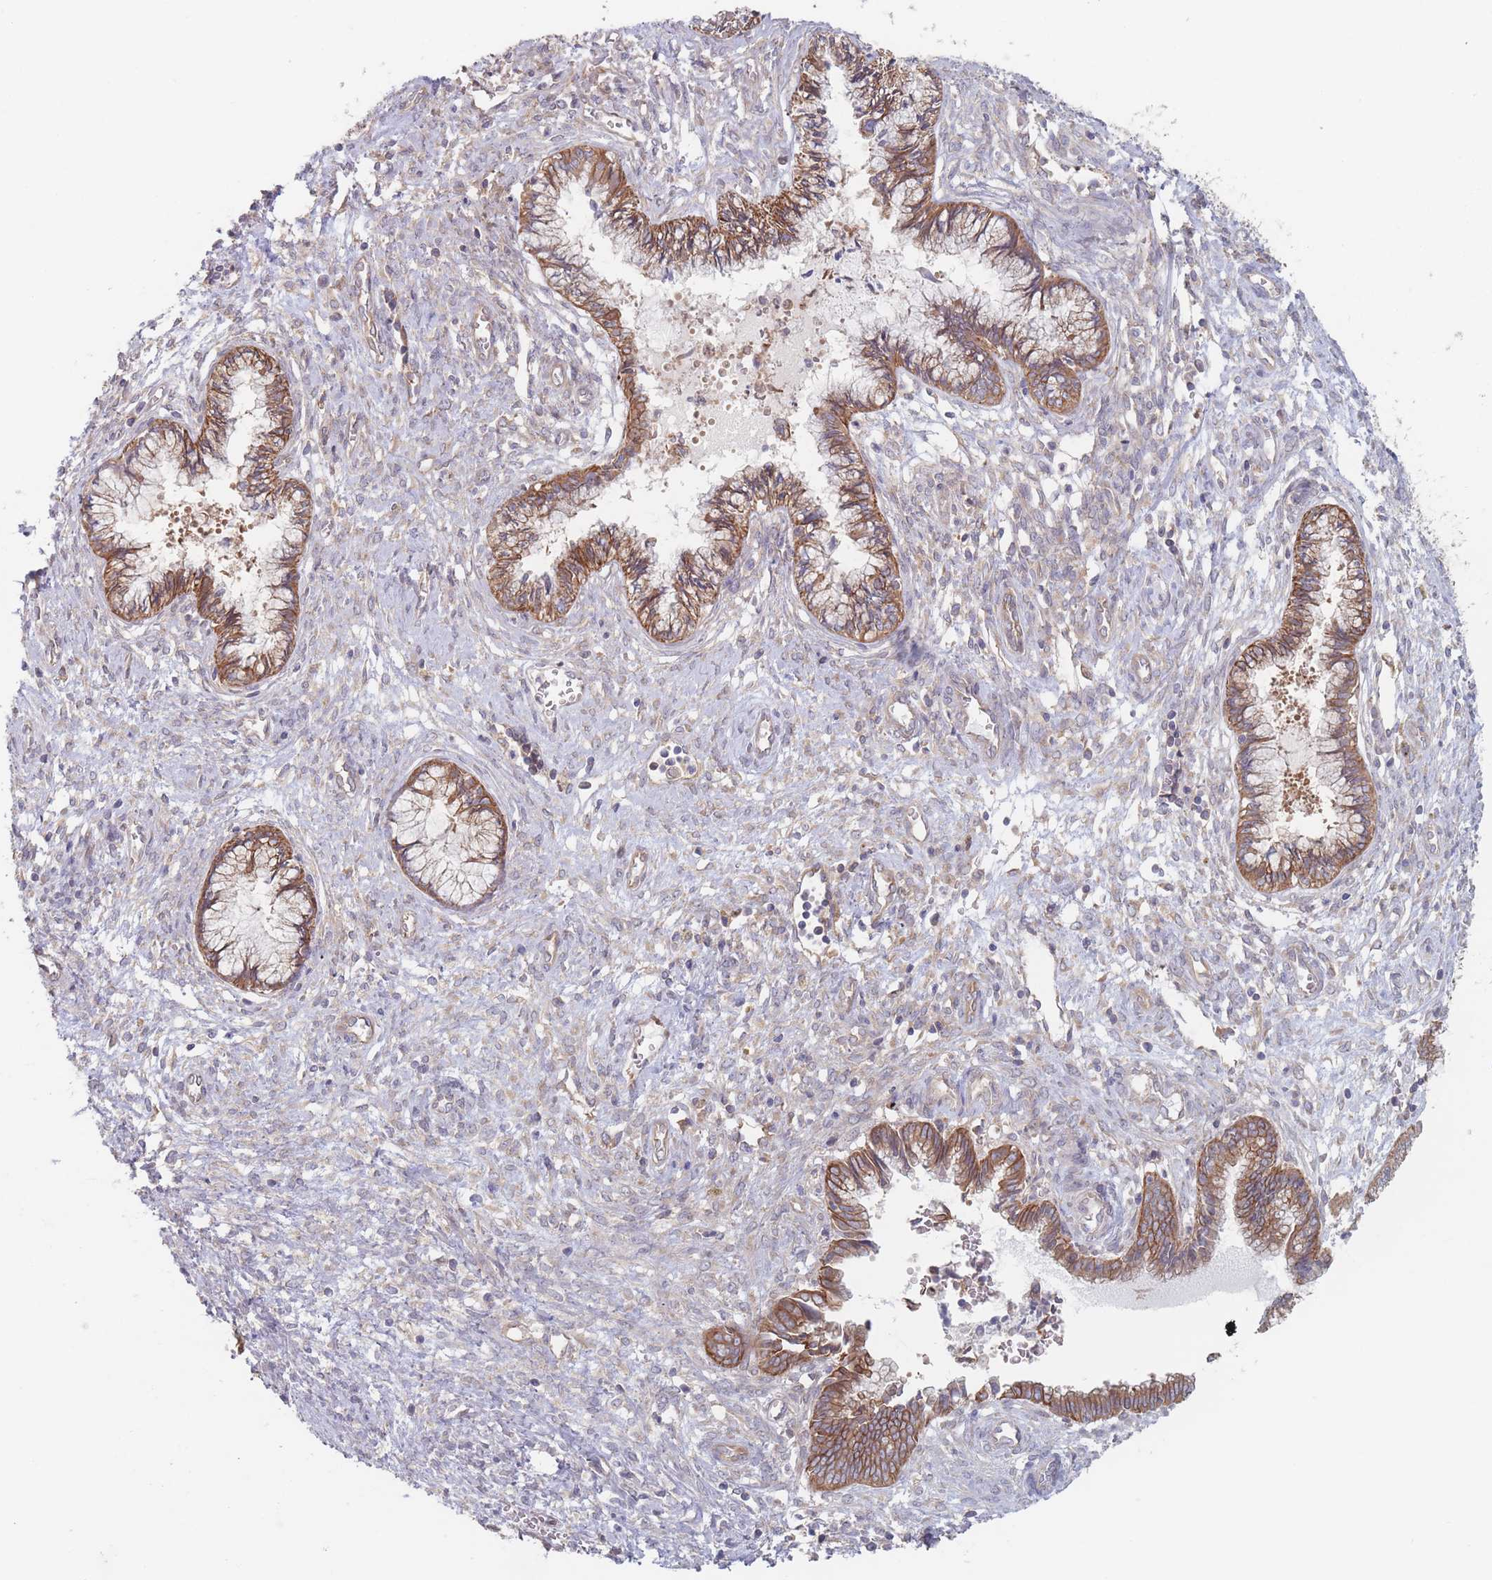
{"staining": {"intensity": "moderate", "quantity": ">75%", "location": "cytoplasmic/membranous"}, "tissue": "cervical cancer", "cell_type": "Tumor cells", "image_type": "cancer", "snomed": [{"axis": "morphology", "description": "Adenocarcinoma, NOS"}, {"axis": "topography", "description": "Cervix"}], "caption": "Protein expression analysis of human cervical cancer (adenocarcinoma) reveals moderate cytoplasmic/membranous expression in about >75% of tumor cells.", "gene": "EFCC1", "patient": {"sex": "female", "age": 44}}